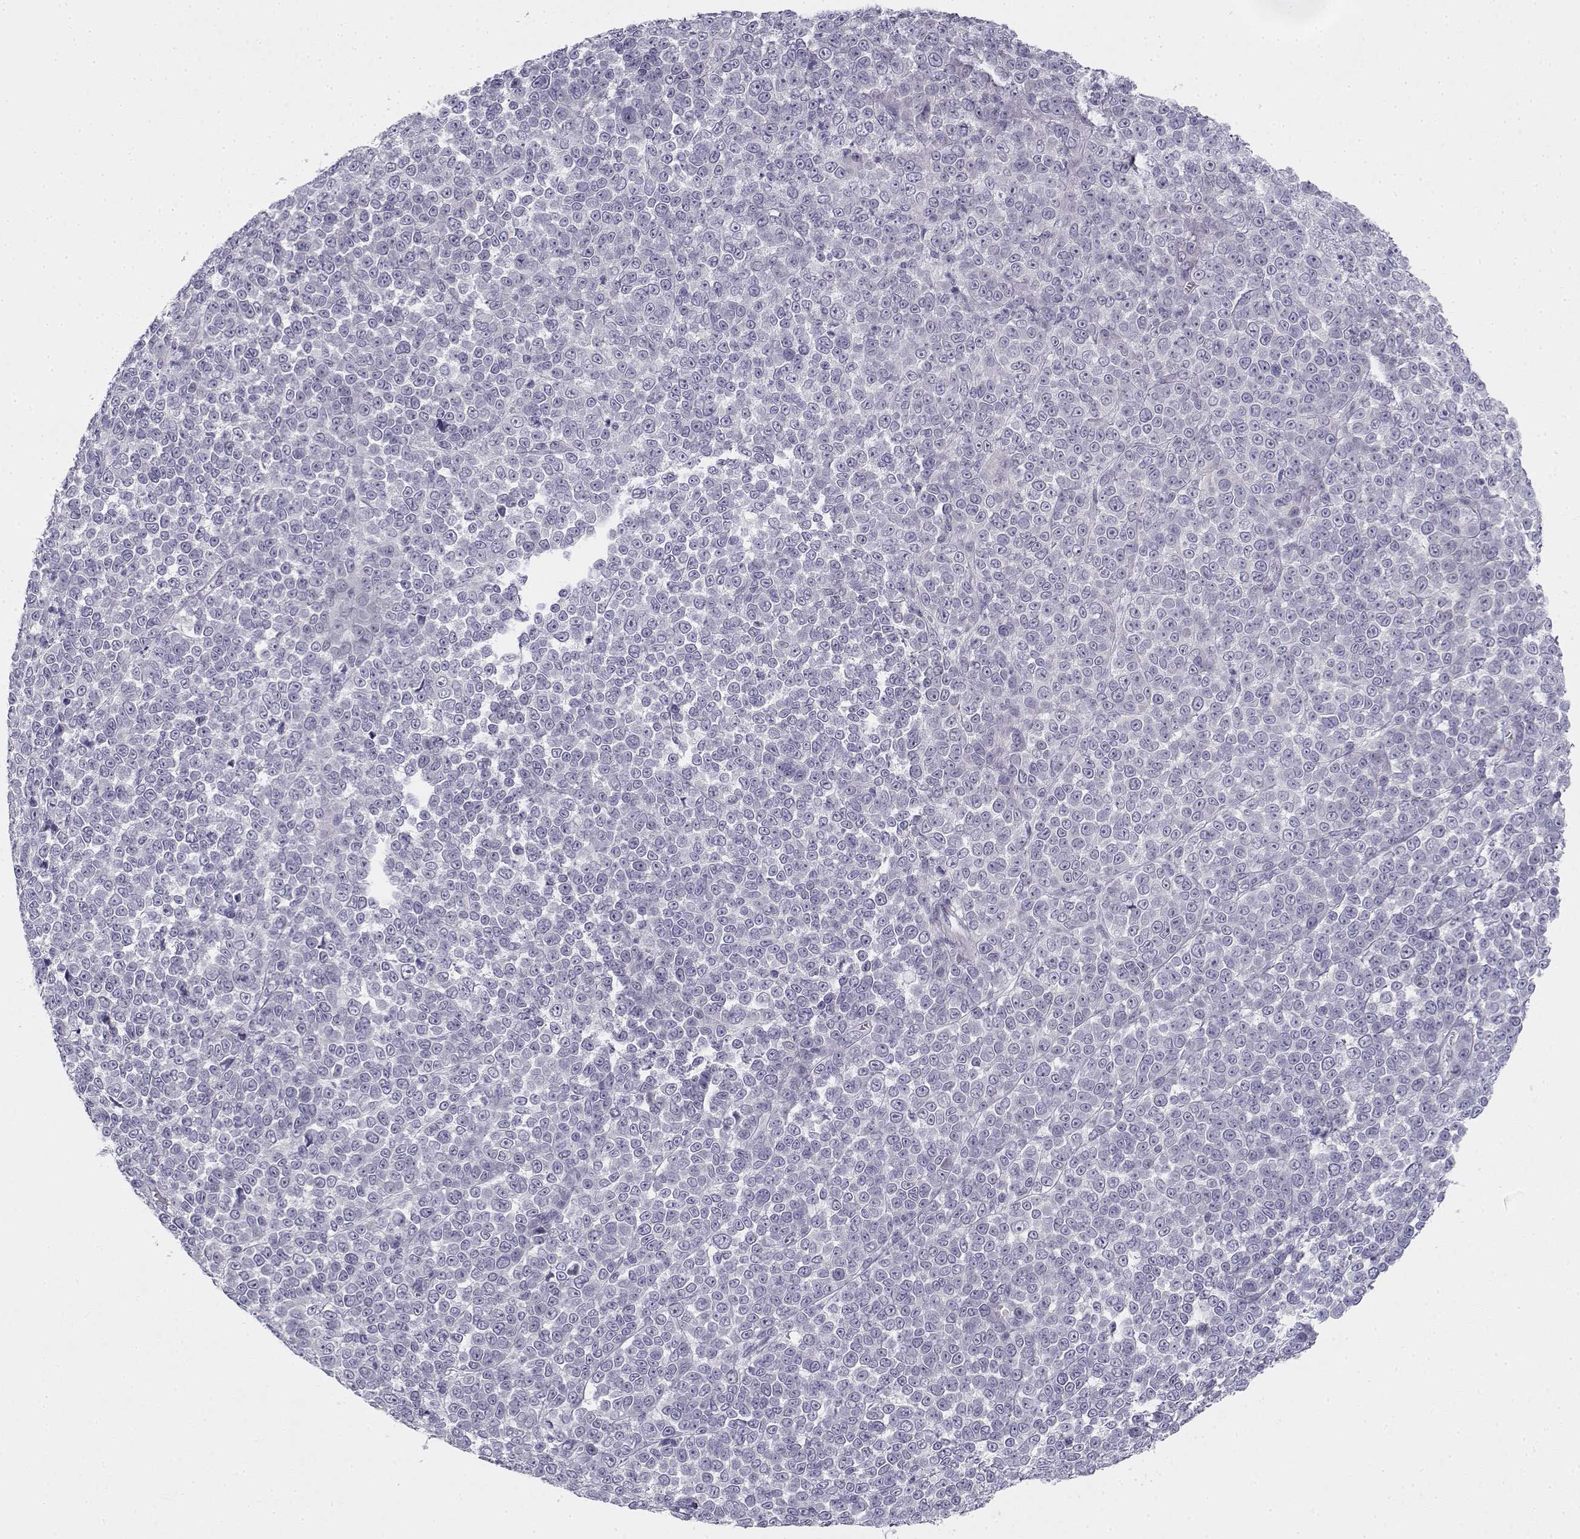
{"staining": {"intensity": "negative", "quantity": "none", "location": "none"}, "tissue": "melanoma", "cell_type": "Tumor cells", "image_type": "cancer", "snomed": [{"axis": "morphology", "description": "Malignant melanoma, NOS"}, {"axis": "topography", "description": "Skin"}], "caption": "Immunohistochemistry histopathology image of malignant melanoma stained for a protein (brown), which reveals no staining in tumor cells. The staining was performed using DAB (3,3'-diaminobenzidine) to visualize the protein expression in brown, while the nuclei were stained in blue with hematoxylin (Magnification: 20x).", "gene": "CREB3L3", "patient": {"sex": "female", "age": 95}}